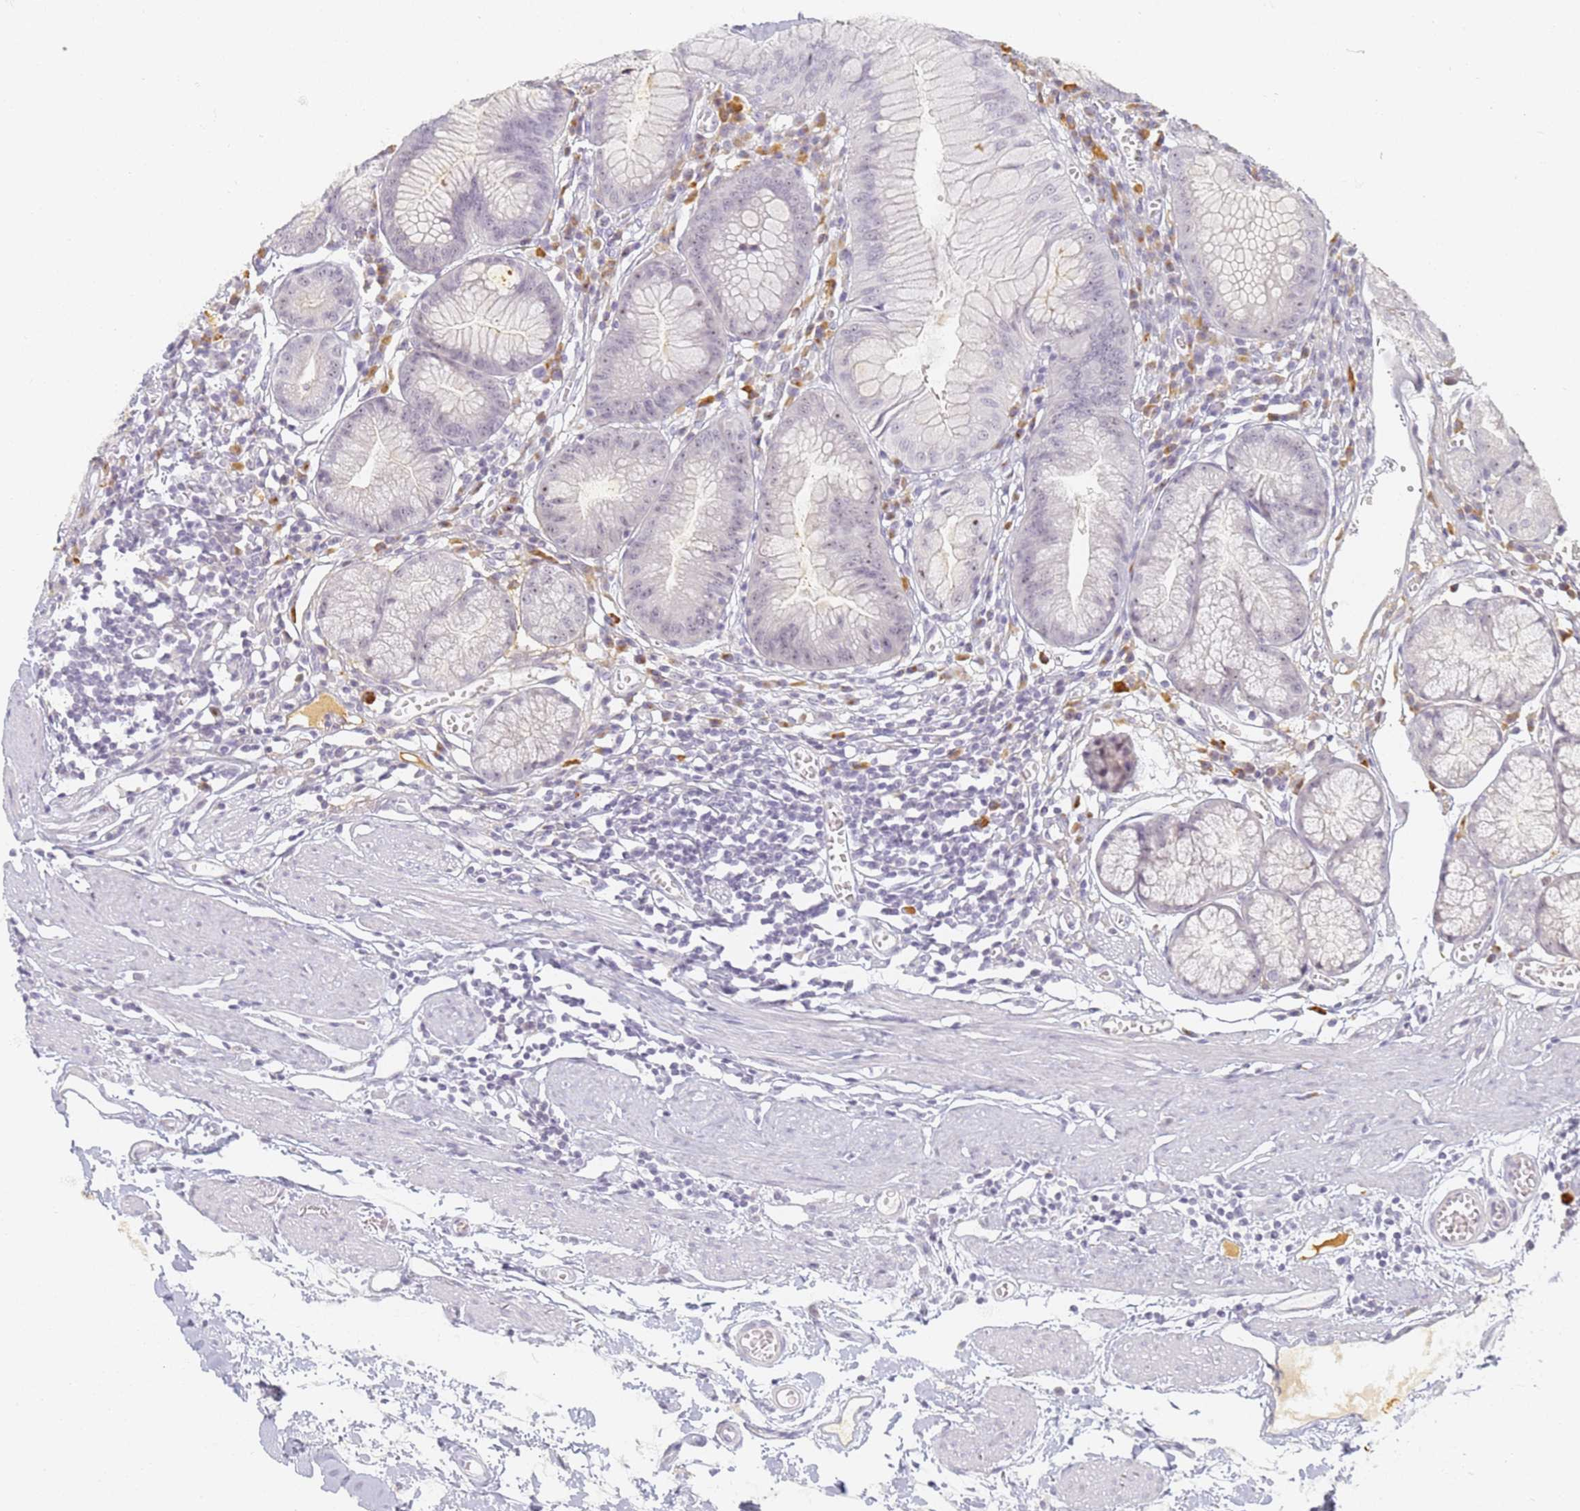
{"staining": {"intensity": "negative", "quantity": "none", "location": "none"}, "tissue": "stomach", "cell_type": "Glandular cells", "image_type": "normal", "snomed": [{"axis": "morphology", "description": "Normal tissue, NOS"}, {"axis": "topography", "description": "Stomach"}], "caption": "IHC of normal stomach shows no positivity in glandular cells.", "gene": "SLC38A9", "patient": {"sex": "male", "age": 55}}